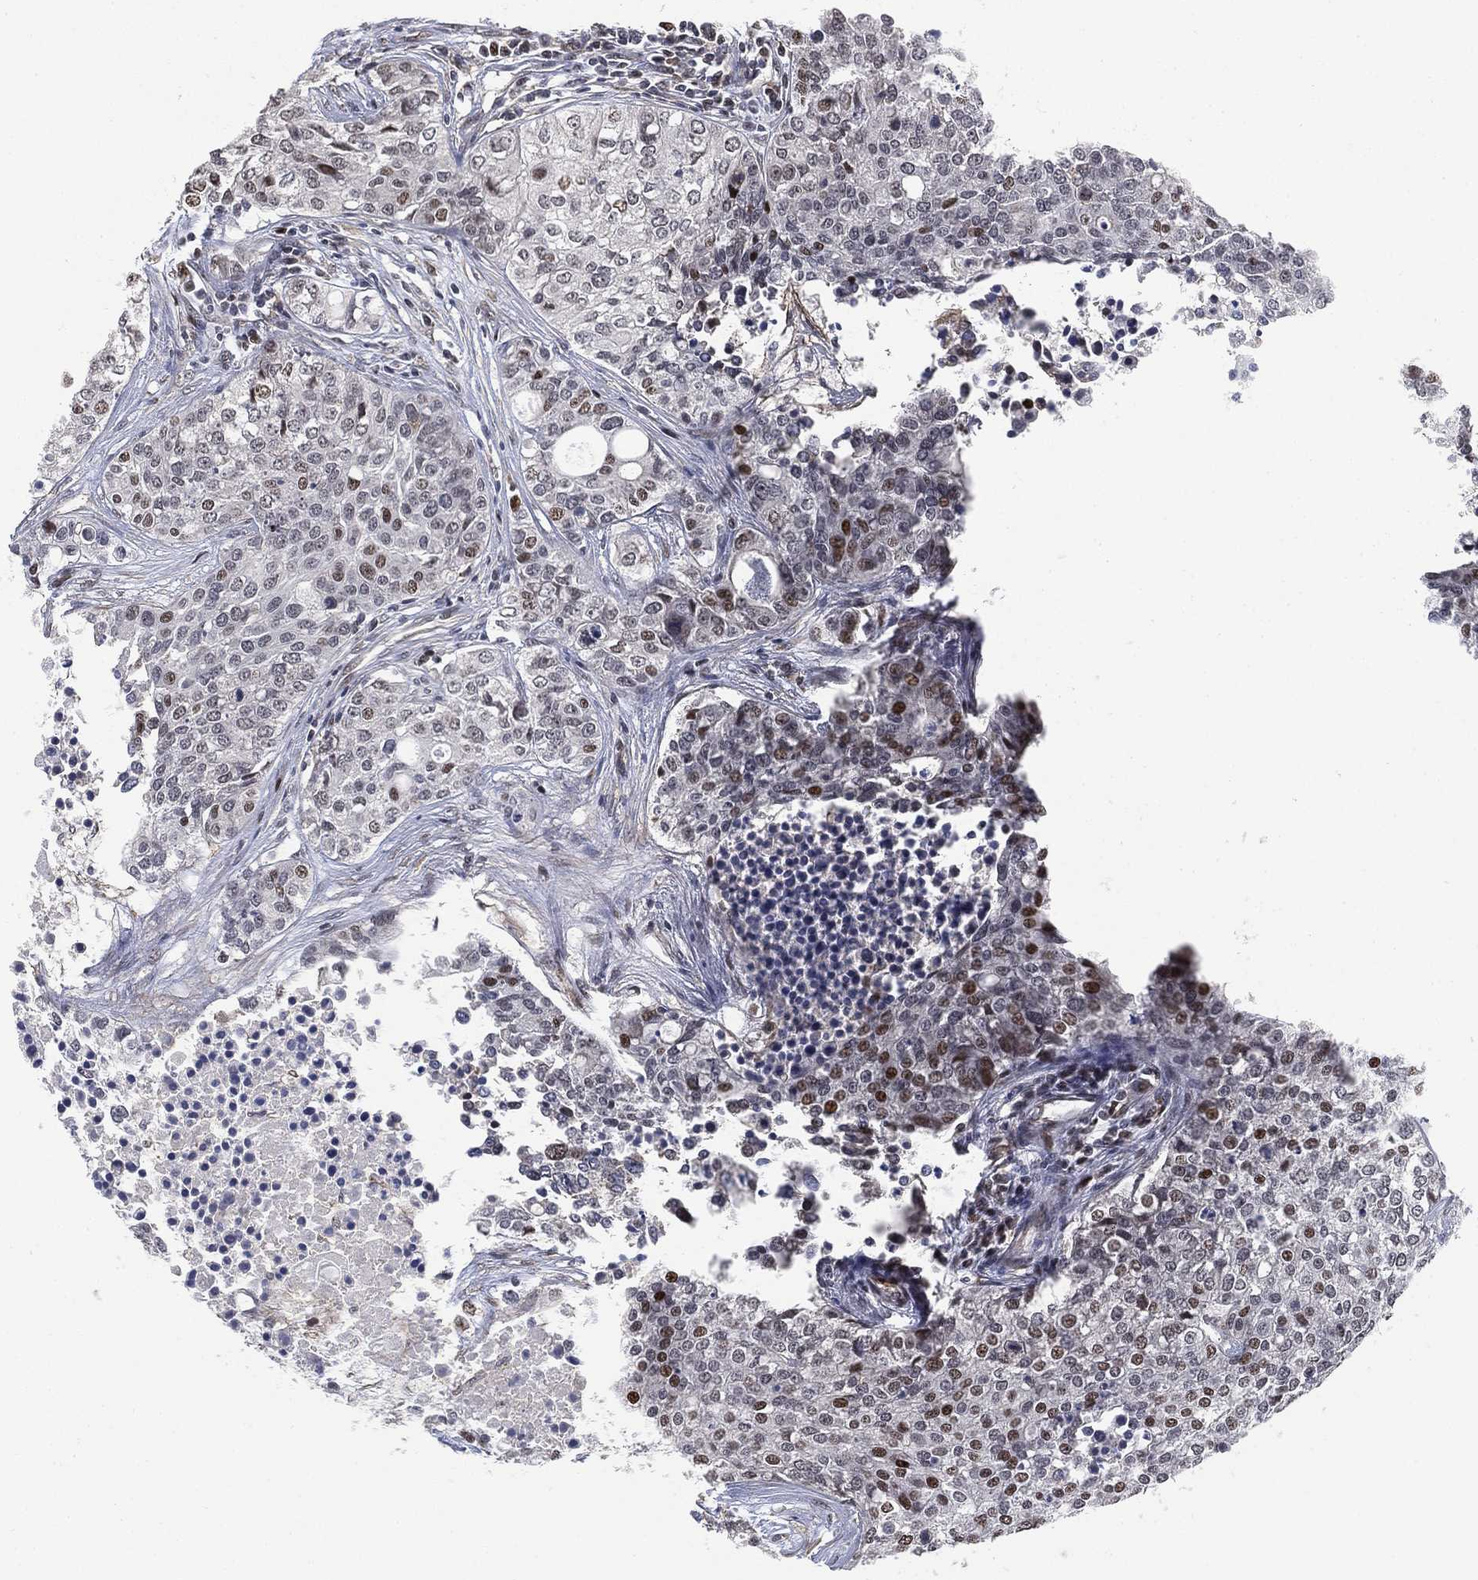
{"staining": {"intensity": "moderate", "quantity": "<25%", "location": "nuclear"}, "tissue": "carcinoid", "cell_type": "Tumor cells", "image_type": "cancer", "snomed": [{"axis": "morphology", "description": "Carcinoid, malignant, NOS"}, {"axis": "topography", "description": "Colon"}], "caption": "Brown immunohistochemical staining in human carcinoid displays moderate nuclear staining in approximately <25% of tumor cells.", "gene": "ZSCAN30", "patient": {"sex": "male", "age": 81}}